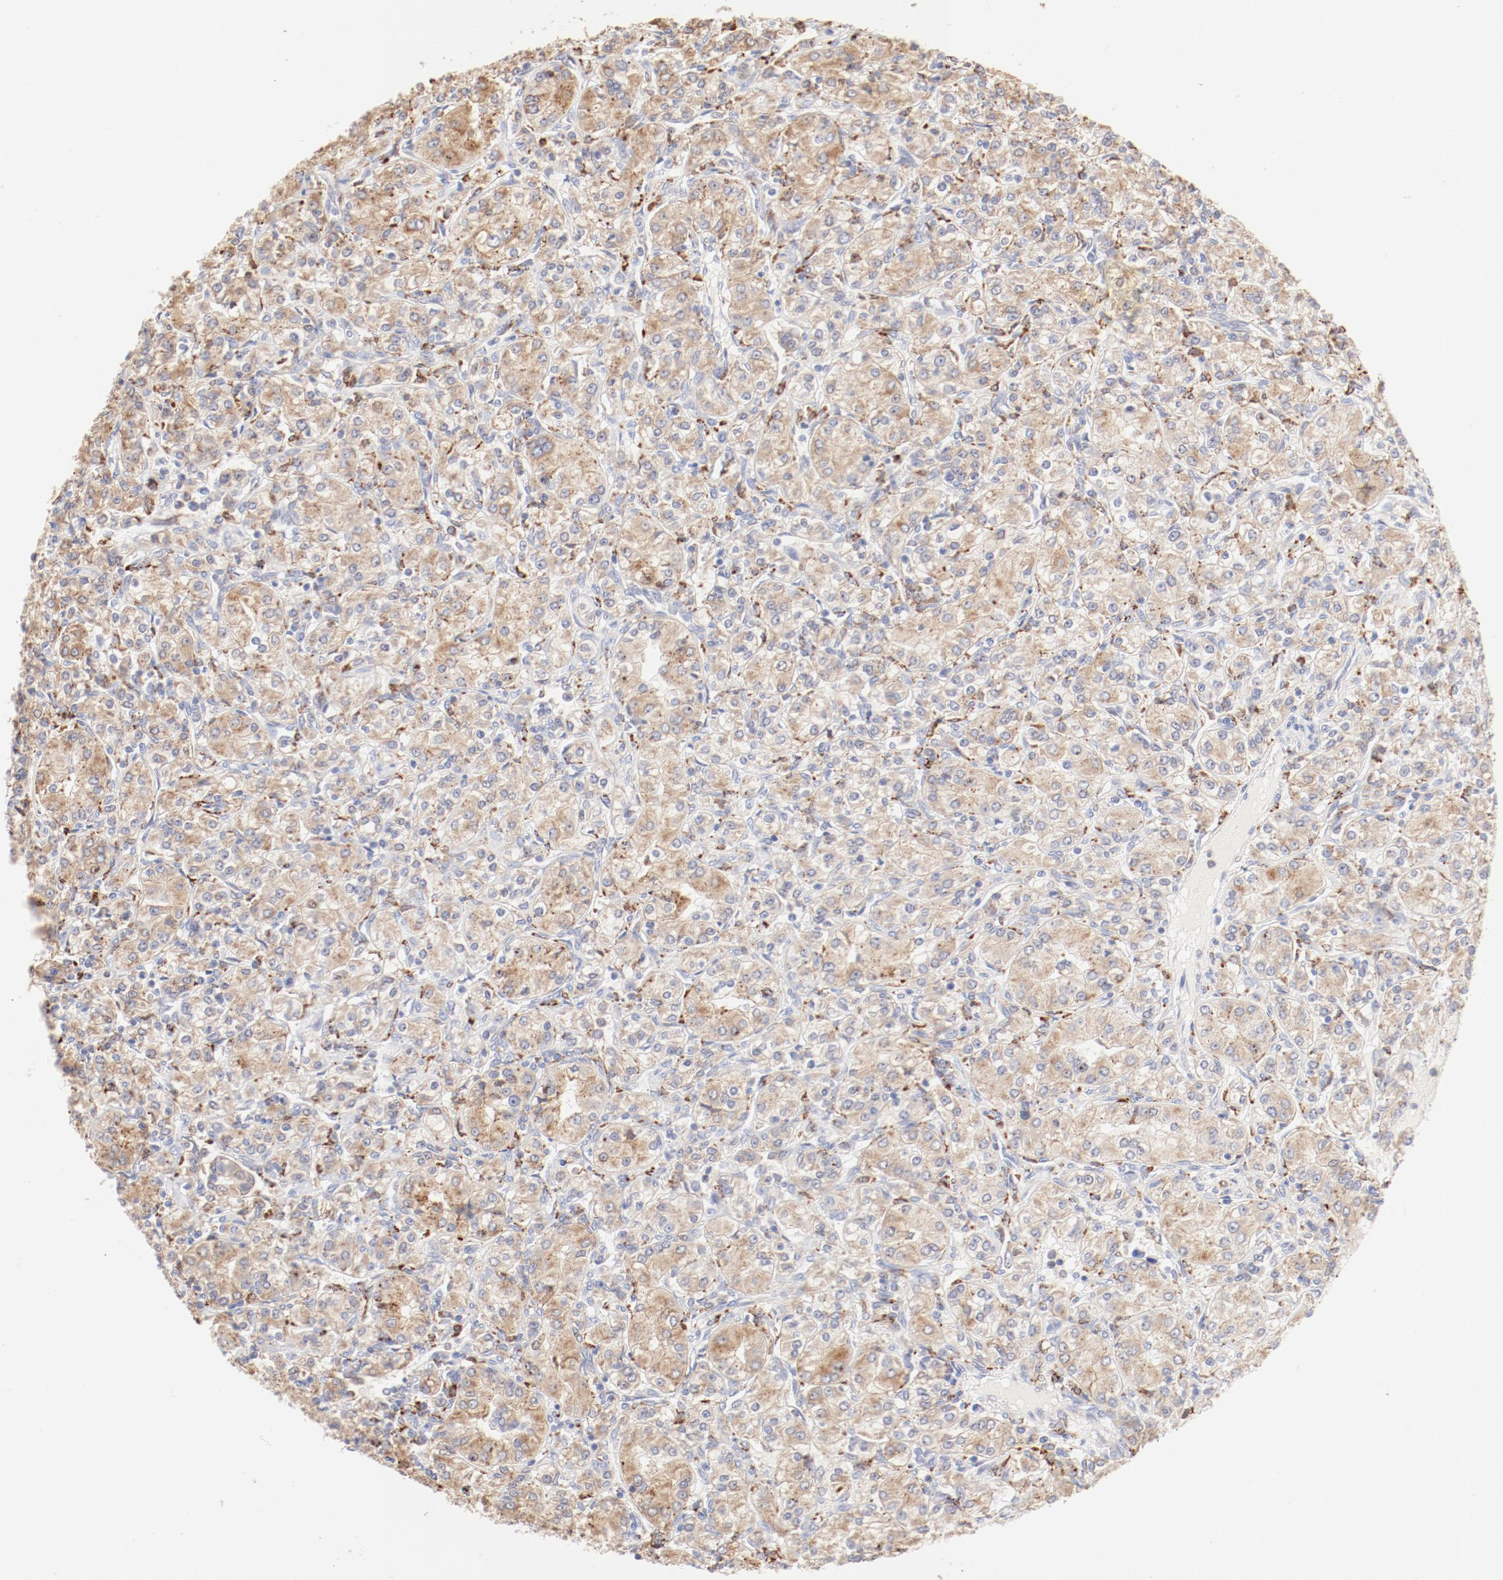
{"staining": {"intensity": "weak", "quantity": ">75%", "location": "cytoplasmic/membranous"}, "tissue": "renal cancer", "cell_type": "Tumor cells", "image_type": "cancer", "snomed": [{"axis": "morphology", "description": "Adenocarcinoma, NOS"}, {"axis": "topography", "description": "Kidney"}], "caption": "There is low levels of weak cytoplasmic/membranous expression in tumor cells of adenocarcinoma (renal), as demonstrated by immunohistochemical staining (brown color).", "gene": "CTSH", "patient": {"sex": "male", "age": 77}}